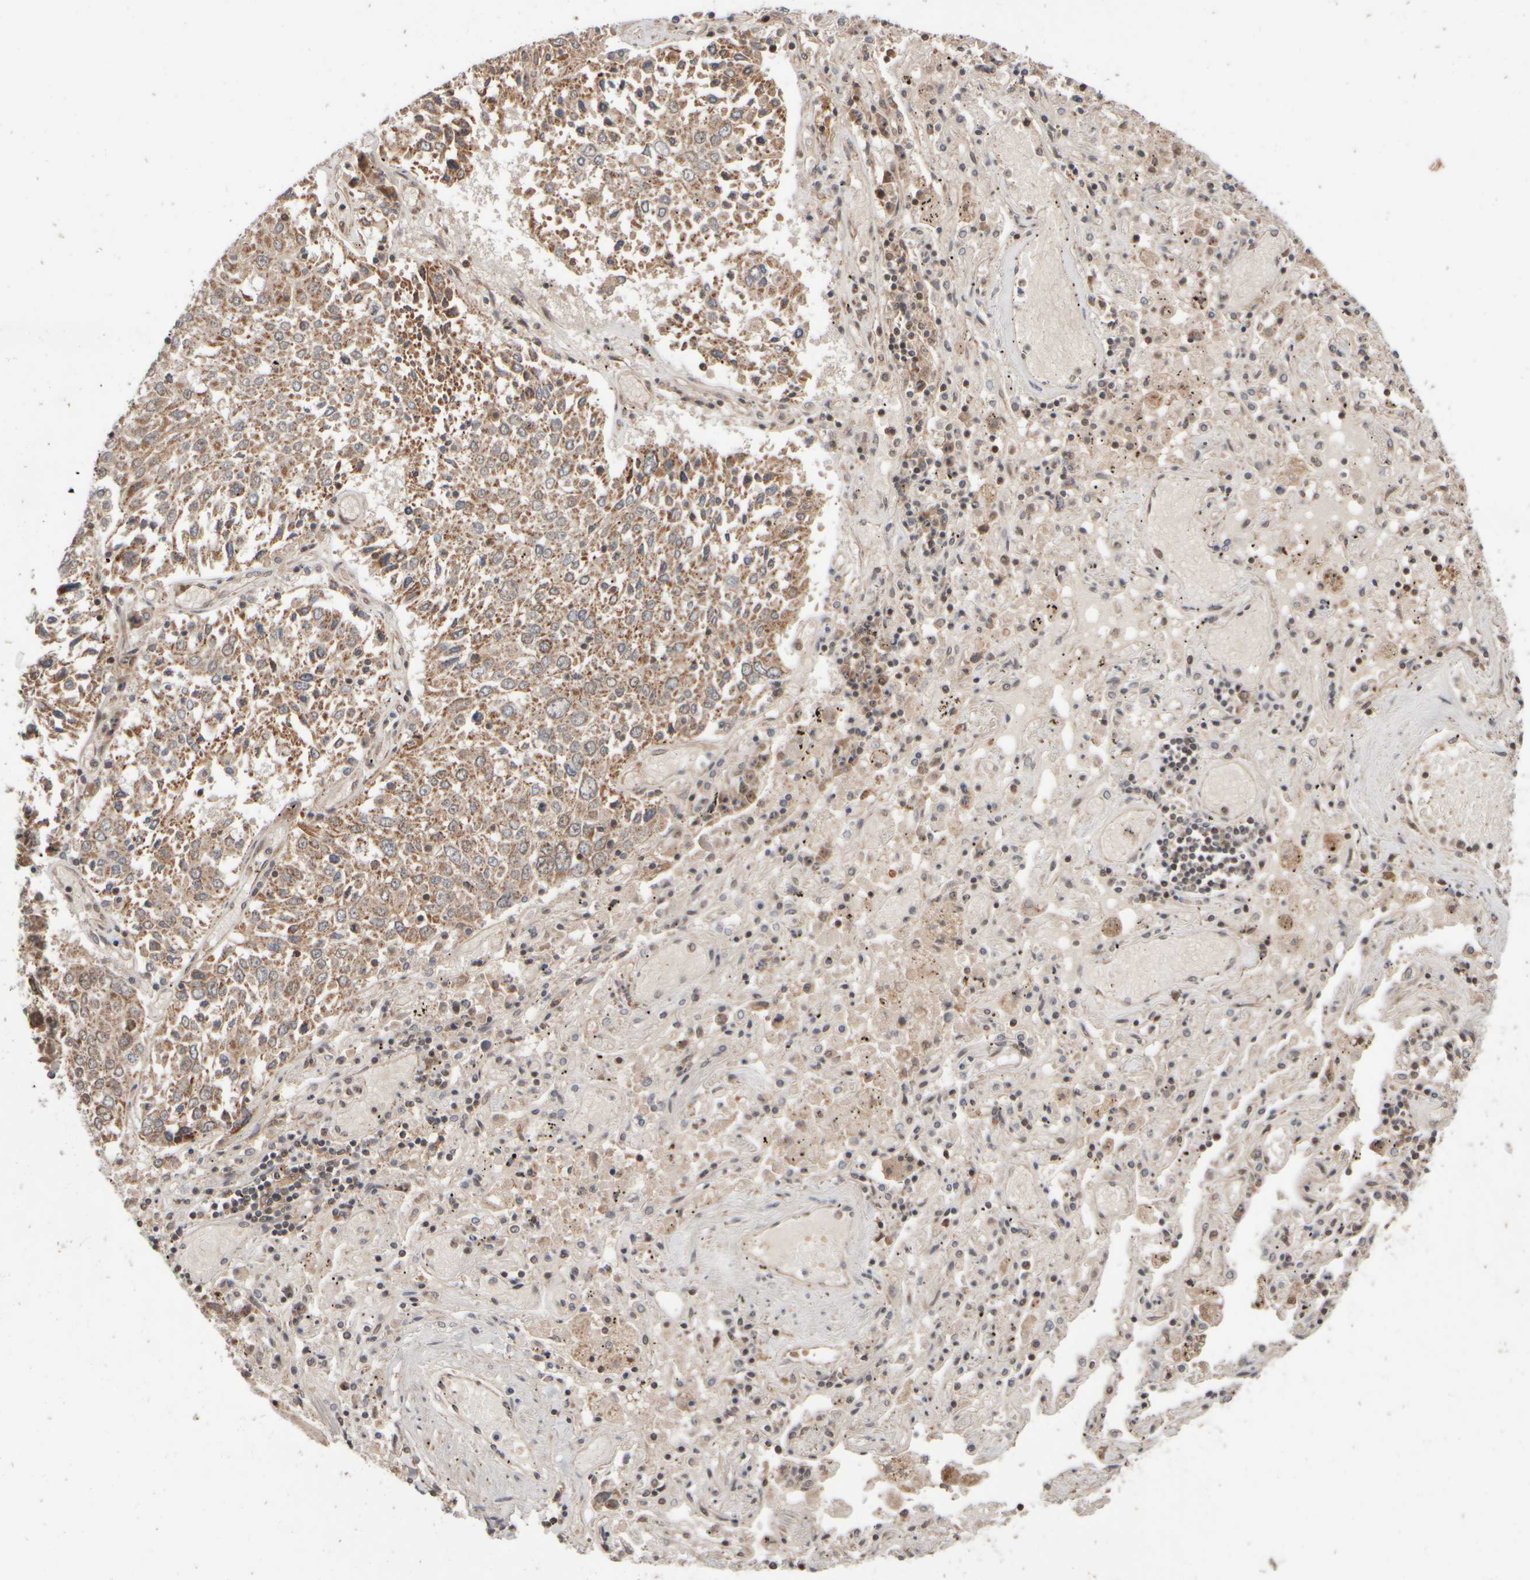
{"staining": {"intensity": "moderate", "quantity": ">75%", "location": "cytoplasmic/membranous"}, "tissue": "lung cancer", "cell_type": "Tumor cells", "image_type": "cancer", "snomed": [{"axis": "morphology", "description": "Squamous cell carcinoma, NOS"}, {"axis": "topography", "description": "Lung"}], "caption": "A brown stain labels moderate cytoplasmic/membranous expression of a protein in lung squamous cell carcinoma tumor cells. (DAB (3,3'-diaminobenzidine) = brown stain, brightfield microscopy at high magnification).", "gene": "ABHD11", "patient": {"sex": "male", "age": 65}}